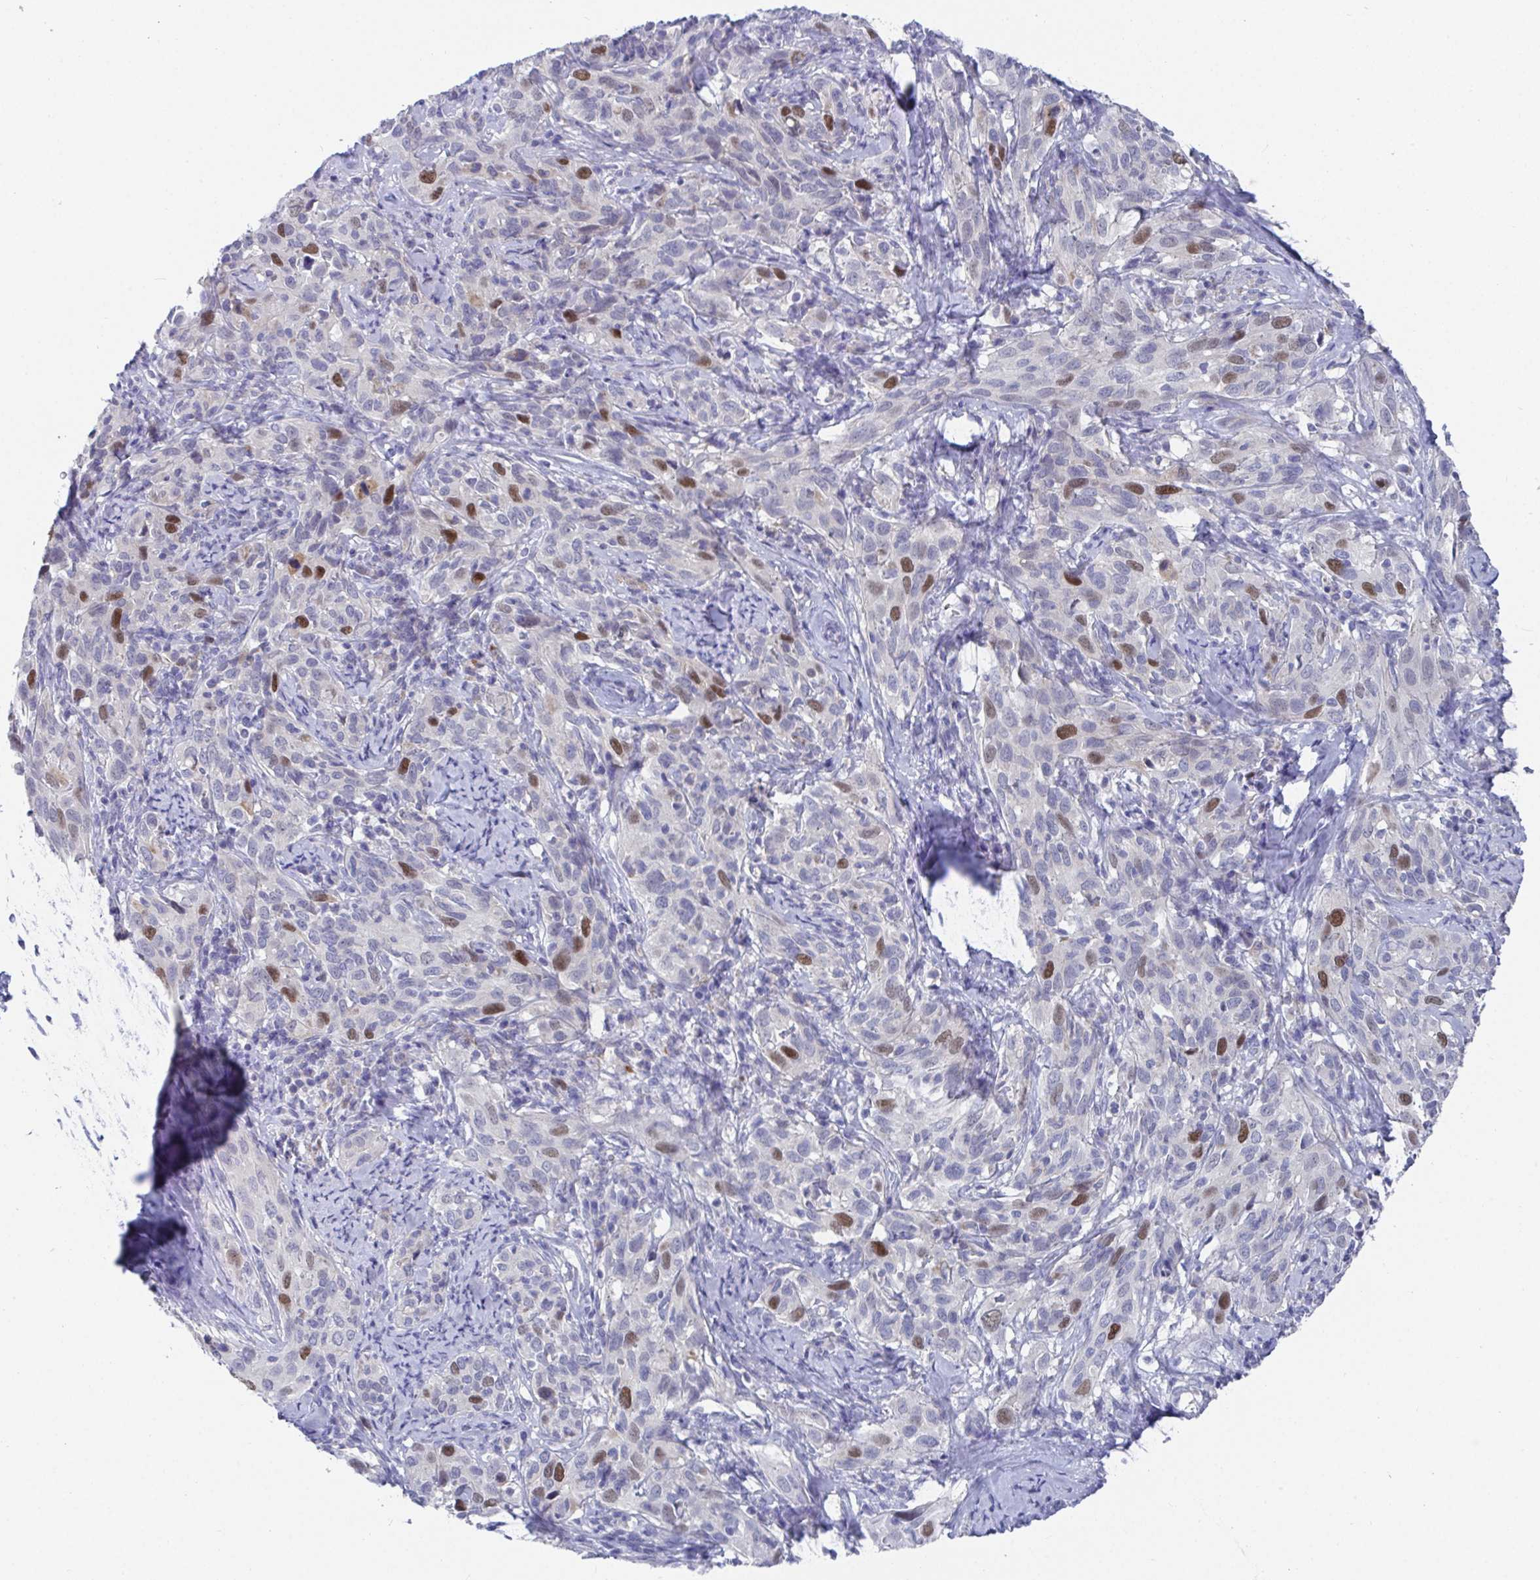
{"staining": {"intensity": "moderate", "quantity": "<25%", "location": "nuclear"}, "tissue": "cervical cancer", "cell_type": "Tumor cells", "image_type": "cancer", "snomed": [{"axis": "morphology", "description": "Normal tissue, NOS"}, {"axis": "morphology", "description": "Squamous cell carcinoma, NOS"}, {"axis": "topography", "description": "Cervix"}], "caption": "Cervical cancer stained for a protein (brown) reveals moderate nuclear positive expression in approximately <25% of tumor cells.", "gene": "ATP5F1C", "patient": {"sex": "female", "age": 51}}